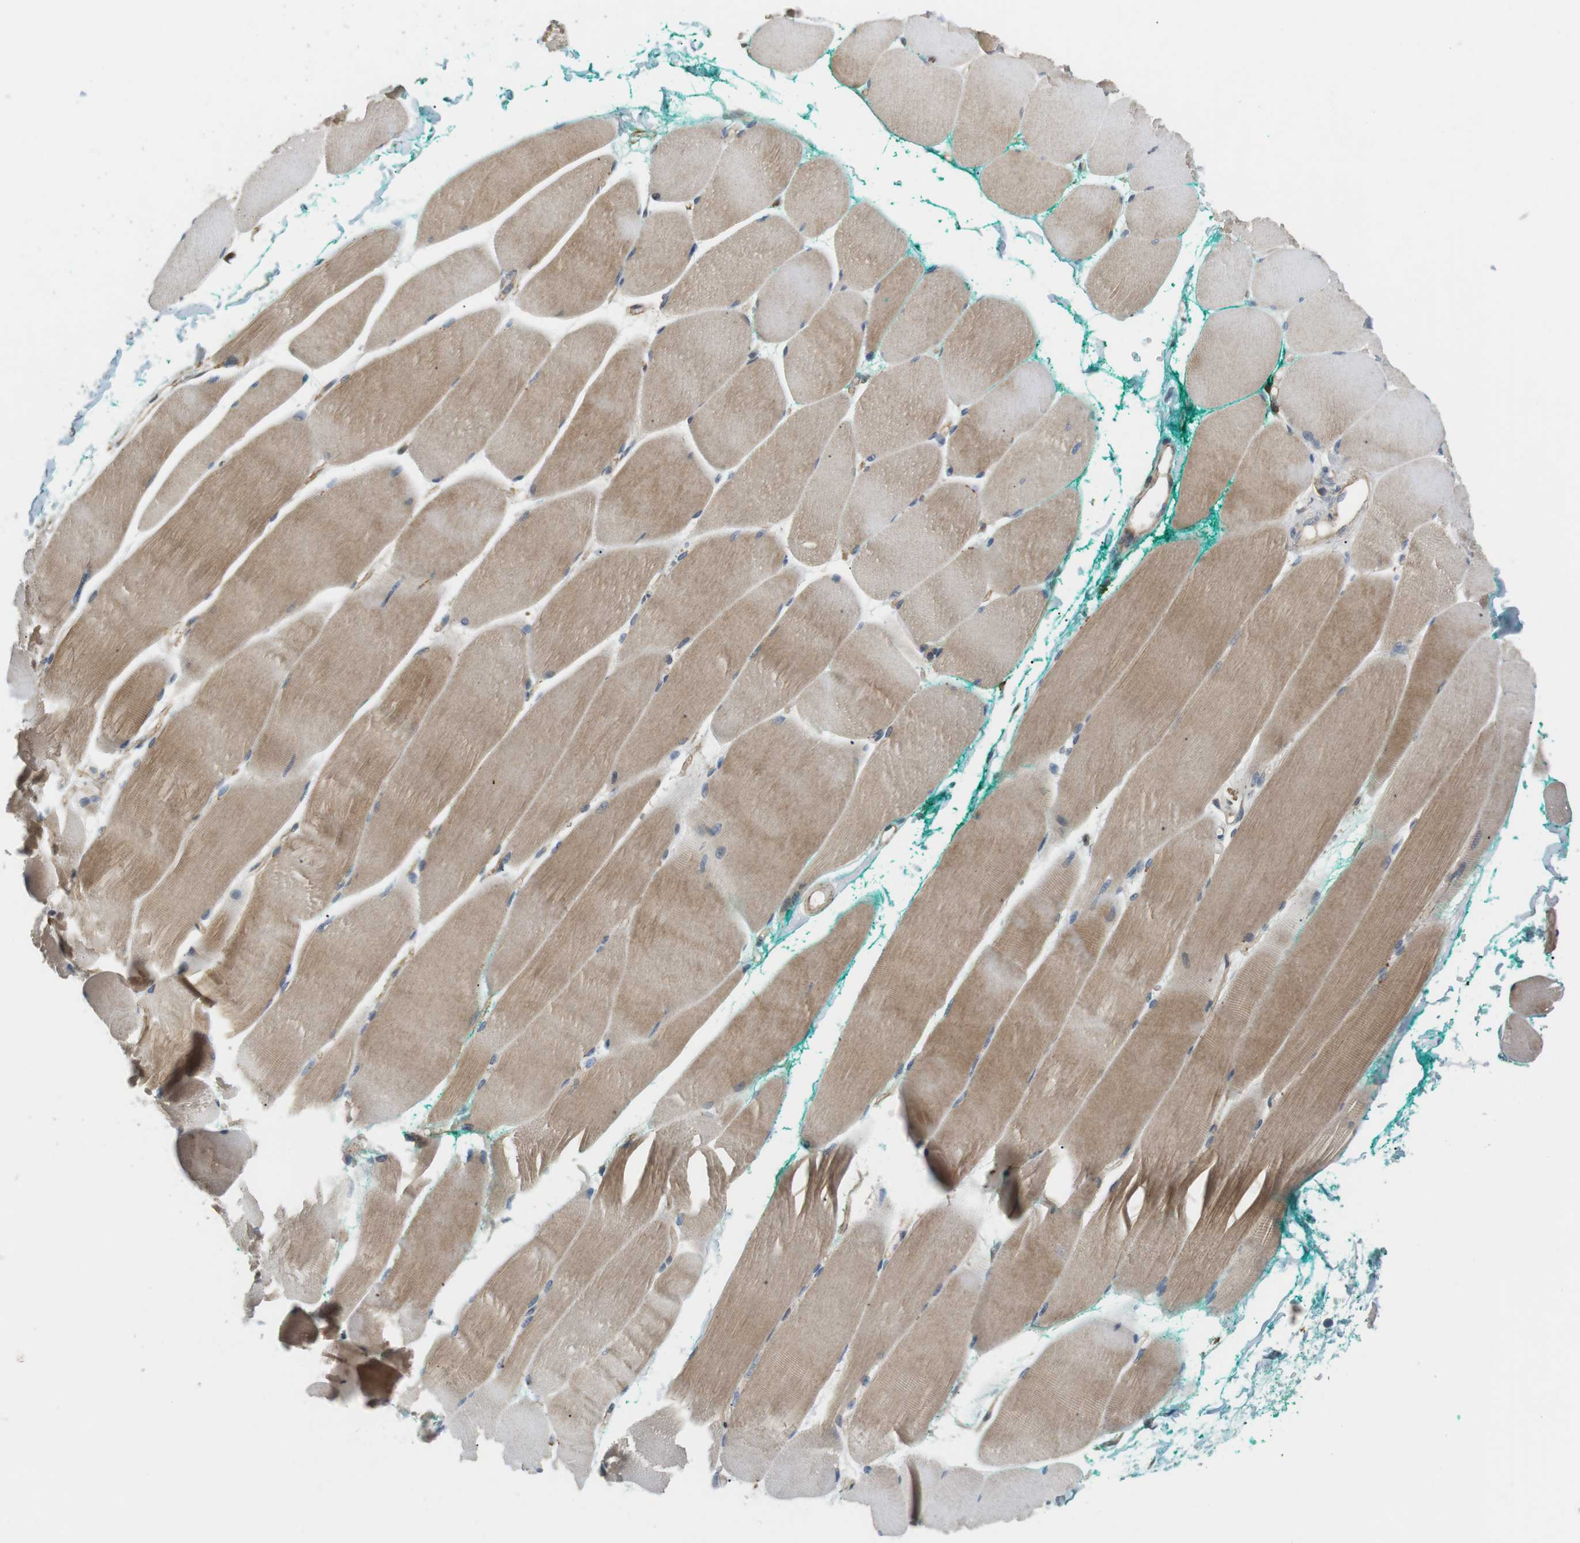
{"staining": {"intensity": "moderate", "quantity": ">75%", "location": "cytoplasmic/membranous"}, "tissue": "skeletal muscle", "cell_type": "Myocytes", "image_type": "normal", "snomed": [{"axis": "morphology", "description": "Normal tissue, NOS"}, {"axis": "morphology", "description": "Squamous cell carcinoma, NOS"}, {"axis": "topography", "description": "Skeletal muscle"}], "caption": "The micrograph displays a brown stain indicating the presence of a protein in the cytoplasmic/membranous of myocytes in skeletal muscle.", "gene": "P2RY1", "patient": {"sex": "male", "age": 51}}